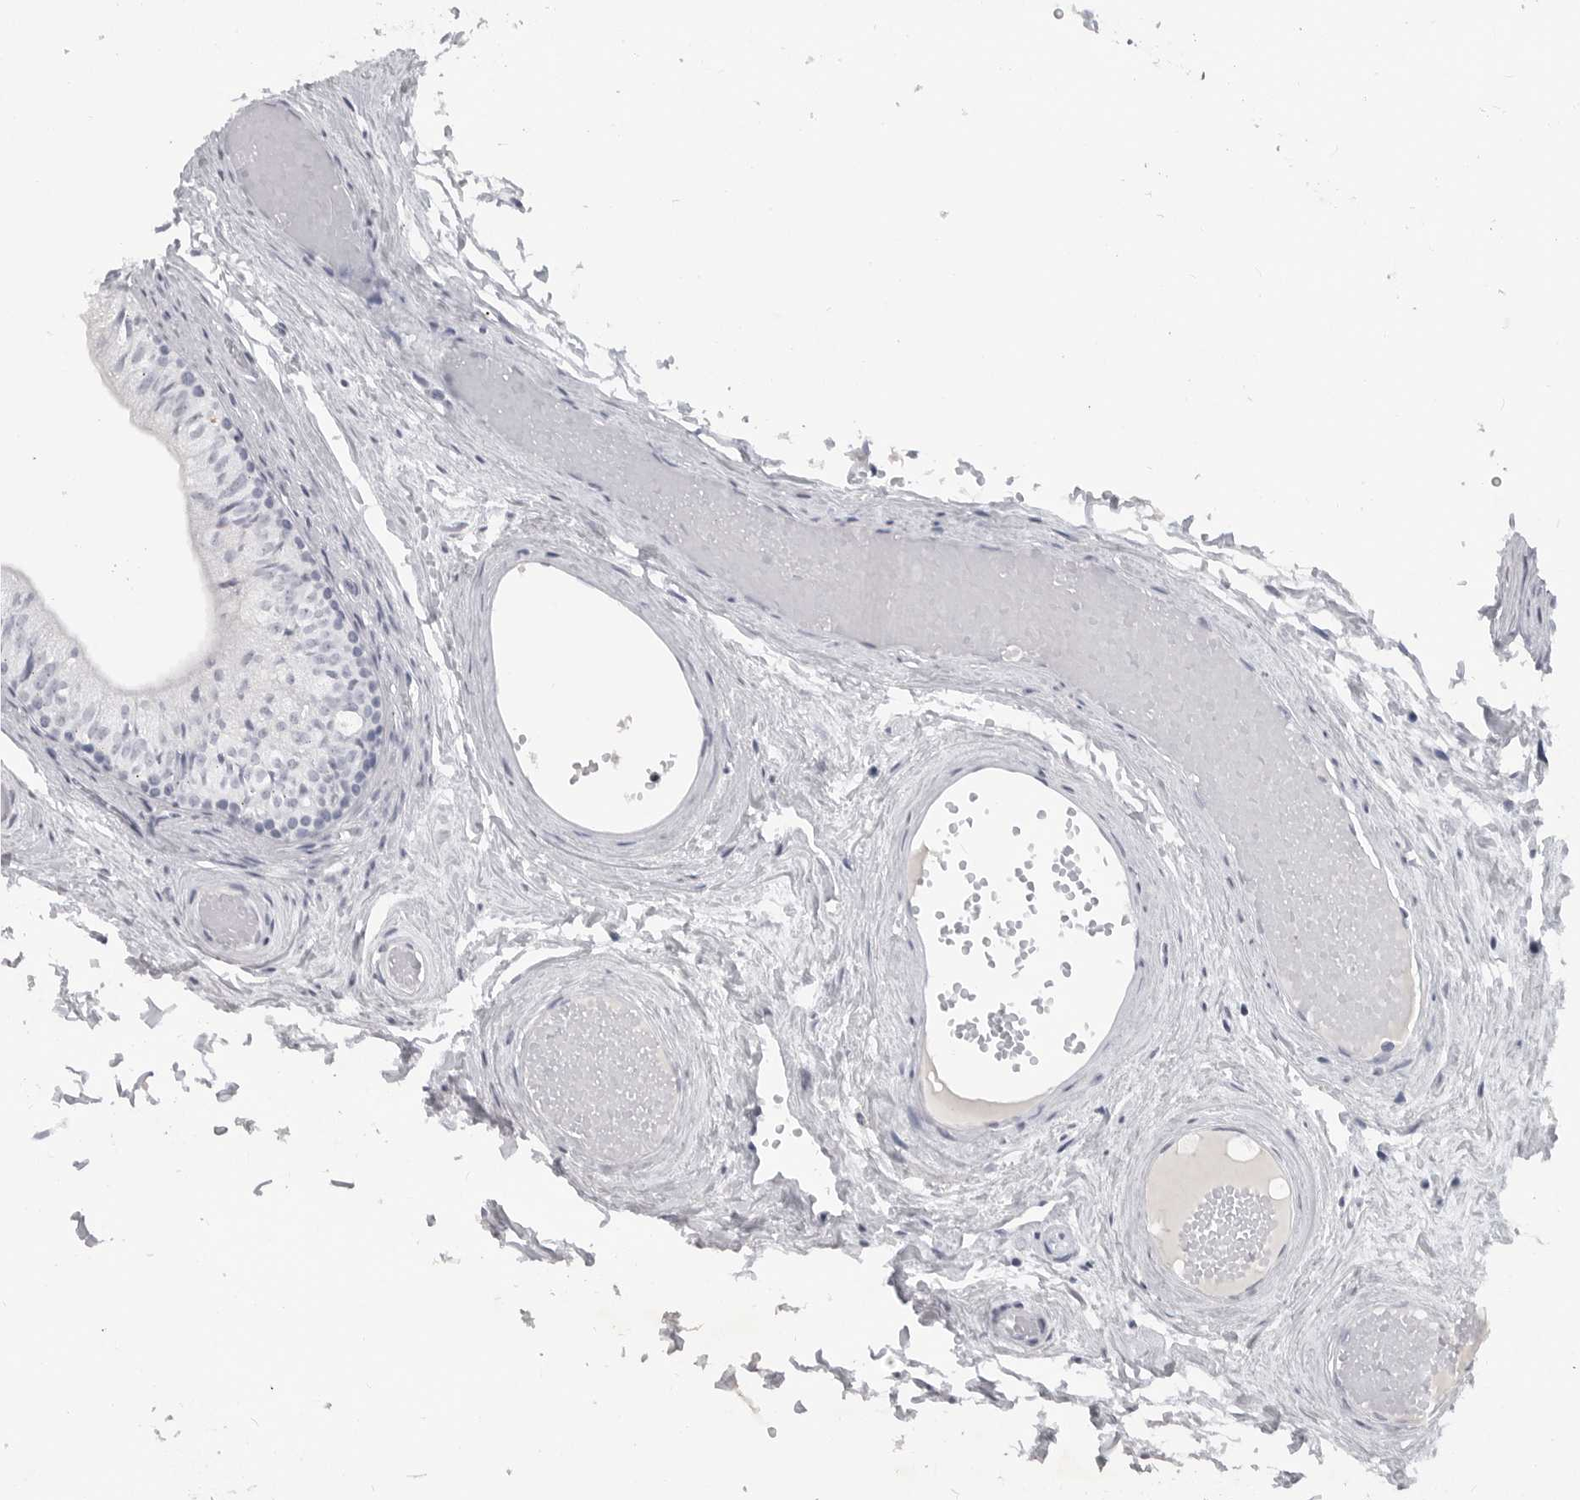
{"staining": {"intensity": "negative", "quantity": "none", "location": "none"}, "tissue": "epididymis", "cell_type": "Glandular cells", "image_type": "normal", "snomed": [{"axis": "morphology", "description": "Normal tissue, NOS"}, {"axis": "topography", "description": "Epididymis"}], "caption": "This image is of benign epididymis stained with immunohistochemistry to label a protein in brown with the nuclei are counter-stained blue. There is no expression in glandular cells.", "gene": "LY6D", "patient": {"sex": "male", "age": 79}}